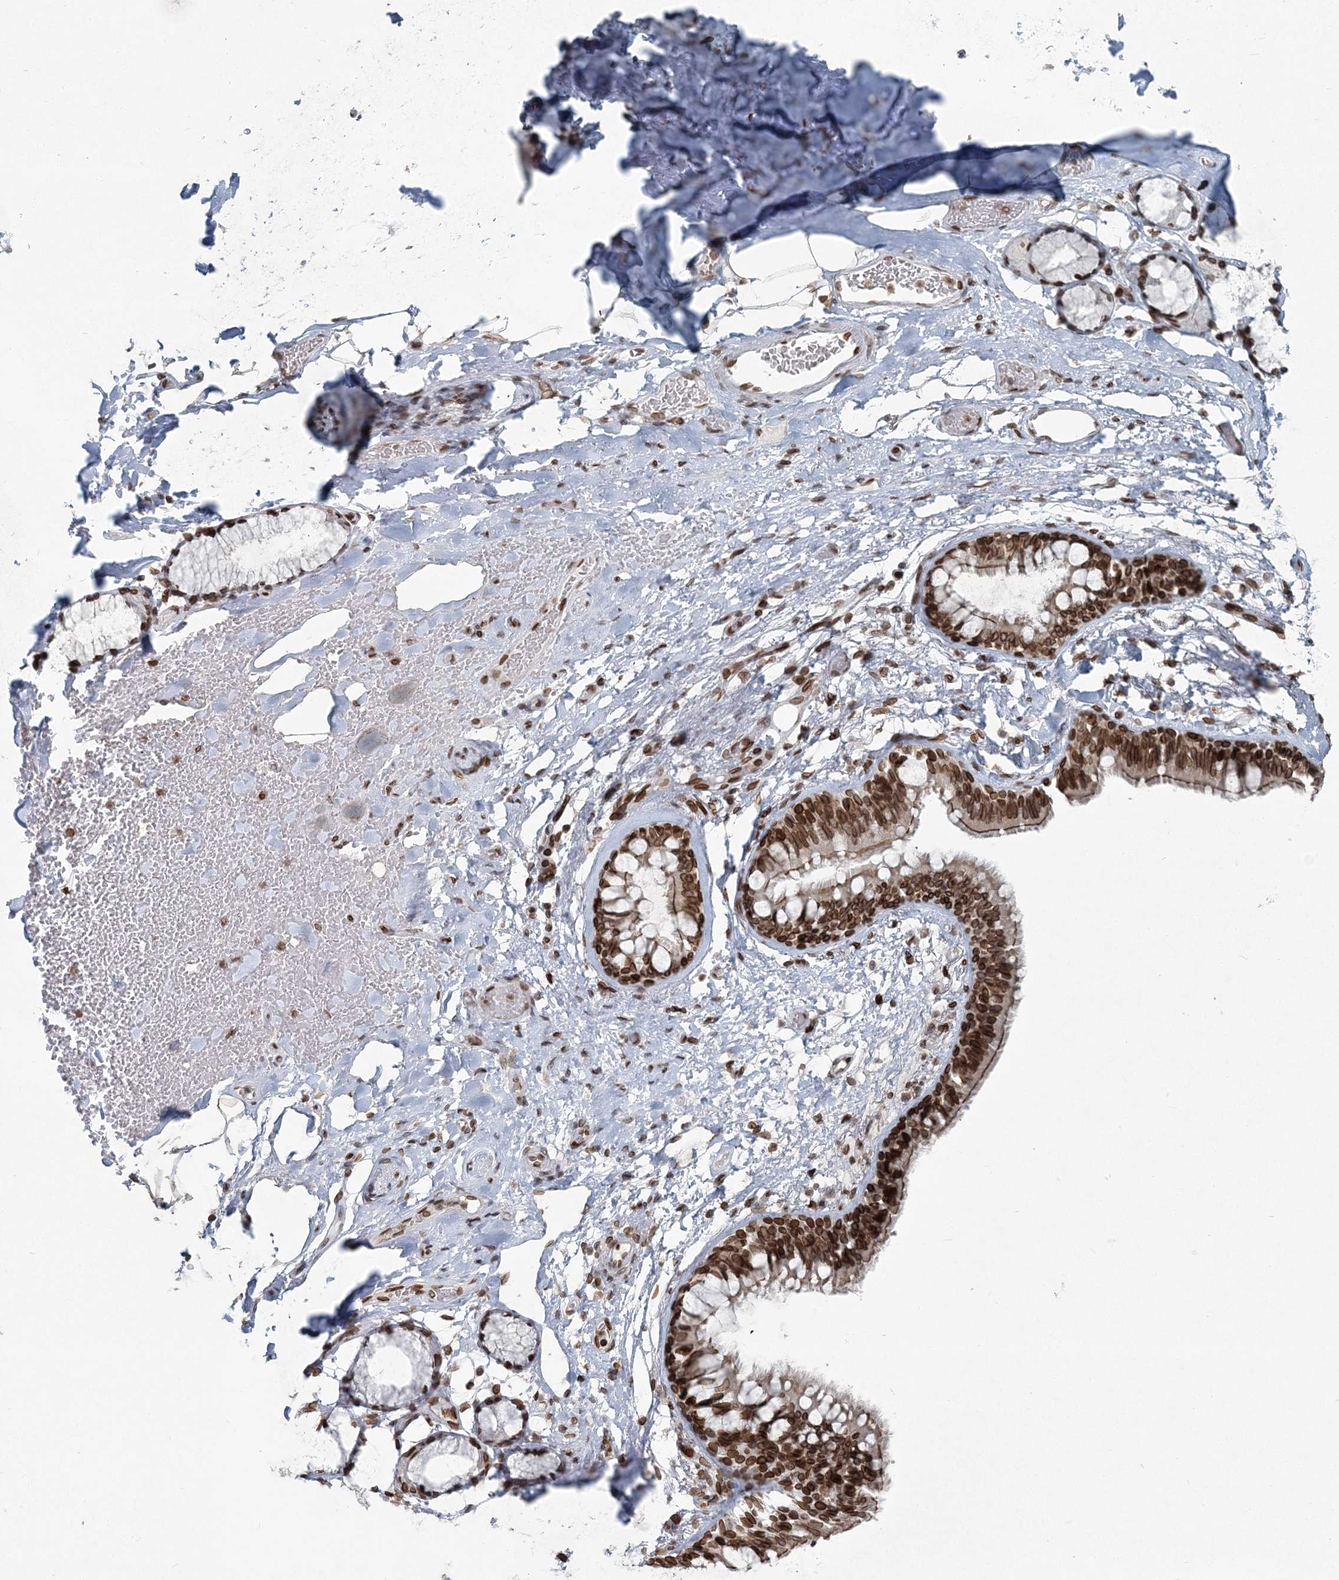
{"staining": {"intensity": "negative", "quantity": "none", "location": "none"}, "tissue": "adipose tissue", "cell_type": "Adipocytes", "image_type": "normal", "snomed": [{"axis": "morphology", "description": "Normal tissue, NOS"}, {"axis": "topography", "description": "Cartilage tissue"}, {"axis": "topography", "description": "Bronchus"}], "caption": "IHC histopathology image of benign human adipose tissue stained for a protein (brown), which reveals no staining in adipocytes. Brightfield microscopy of immunohistochemistry stained with DAB (3,3'-diaminobenzidine) (brown) and hematoxylin (blue), captured at high magnification.", "gene": "GJD4", "patient": {"sex": "female", "age": 73}}